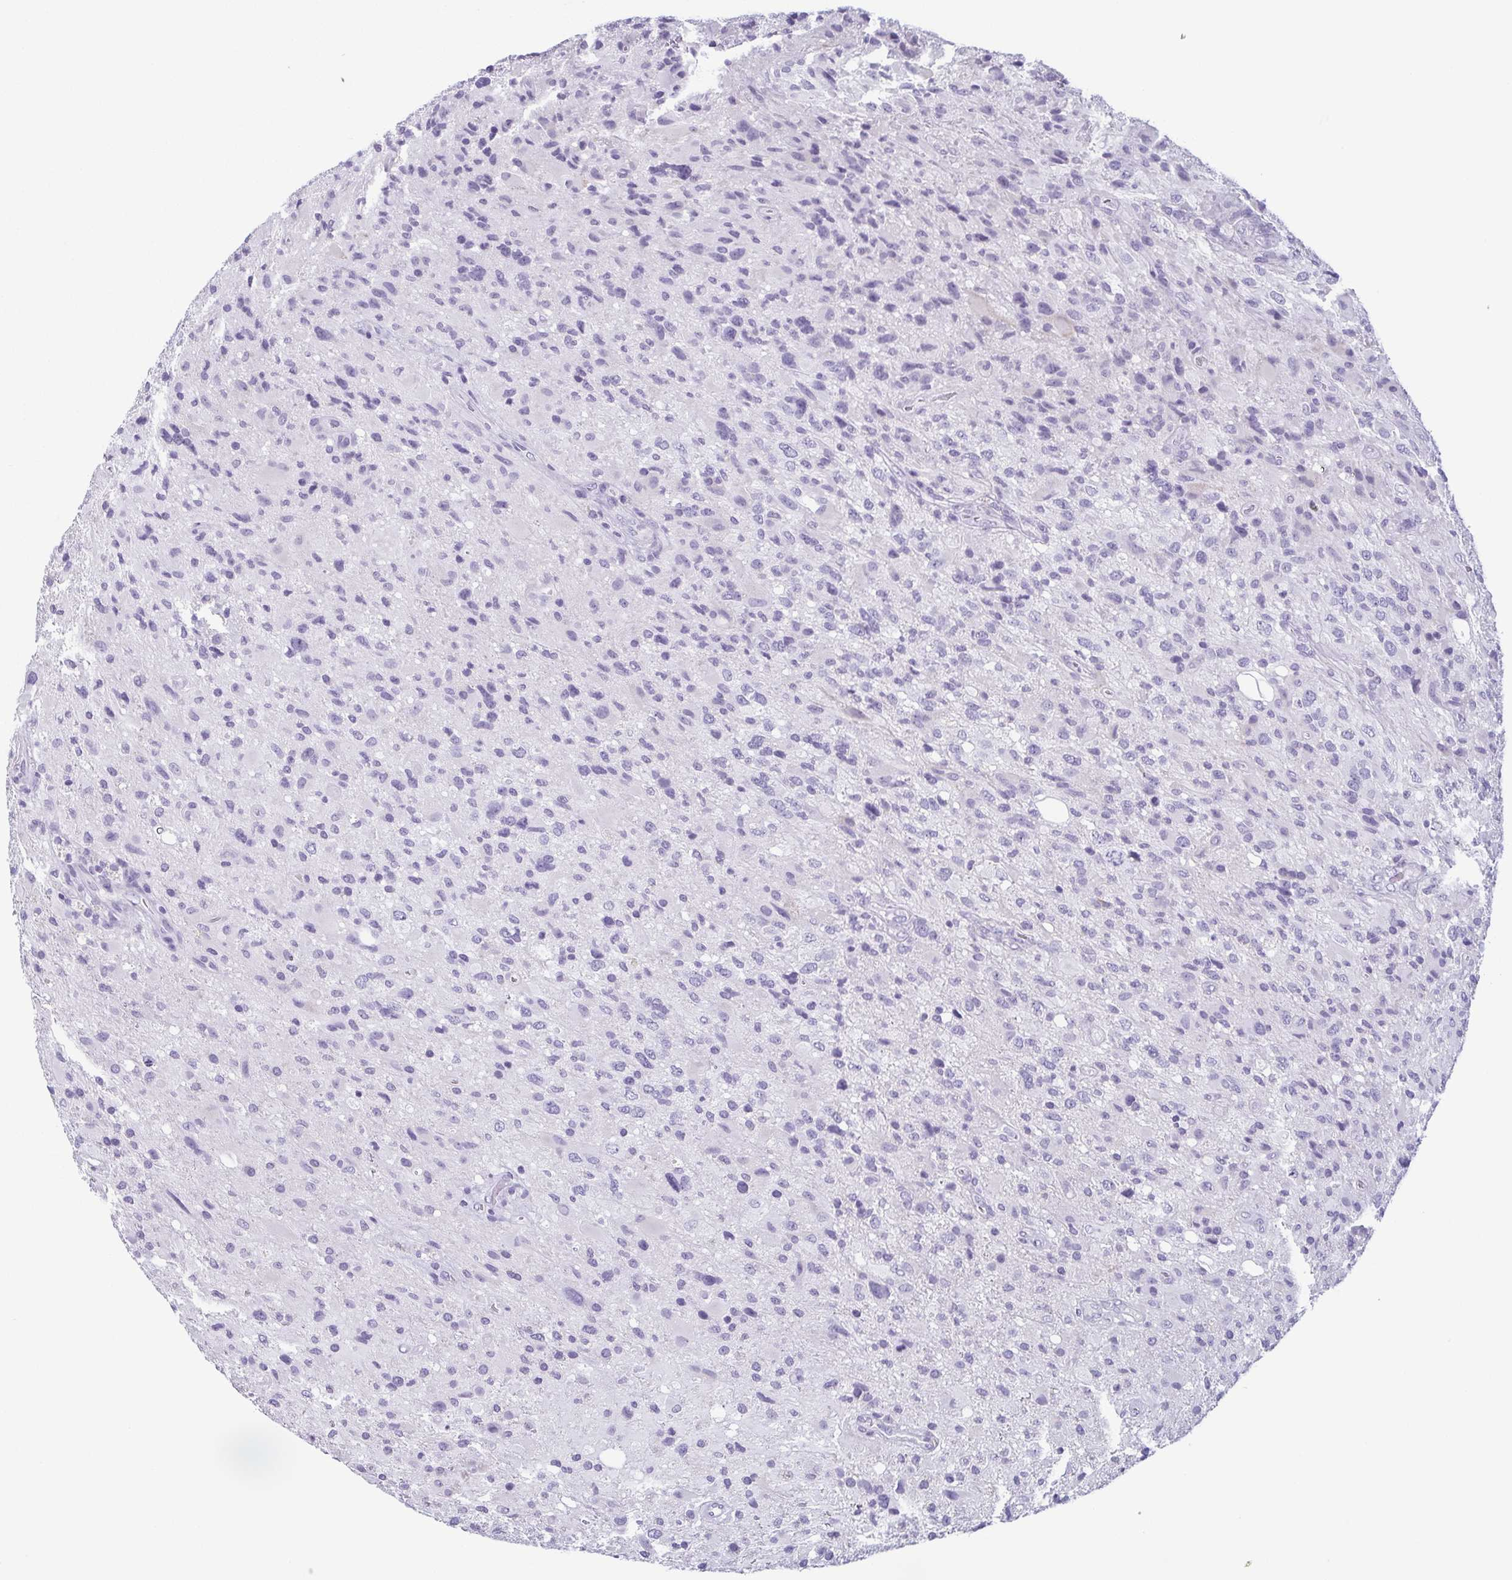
{"staining": {"intensity": "negative", "quantity": "none", "location": "none"}, "tissue": "glioma", "cell_type": "Tumor cells", "image_type": "cancer", "snomed": [{"axis": "morphology", "description": "Glioma, malignant, High grade"}, {"axis": "topography", "description": "Brain"}], "caption": "This is an immunohistochemistry photomicrograph of malignant high-grade glioma. There is no expression in tumor cells.", "gene": "KRT78", "patient": {"sex": "male", "age": 53}}